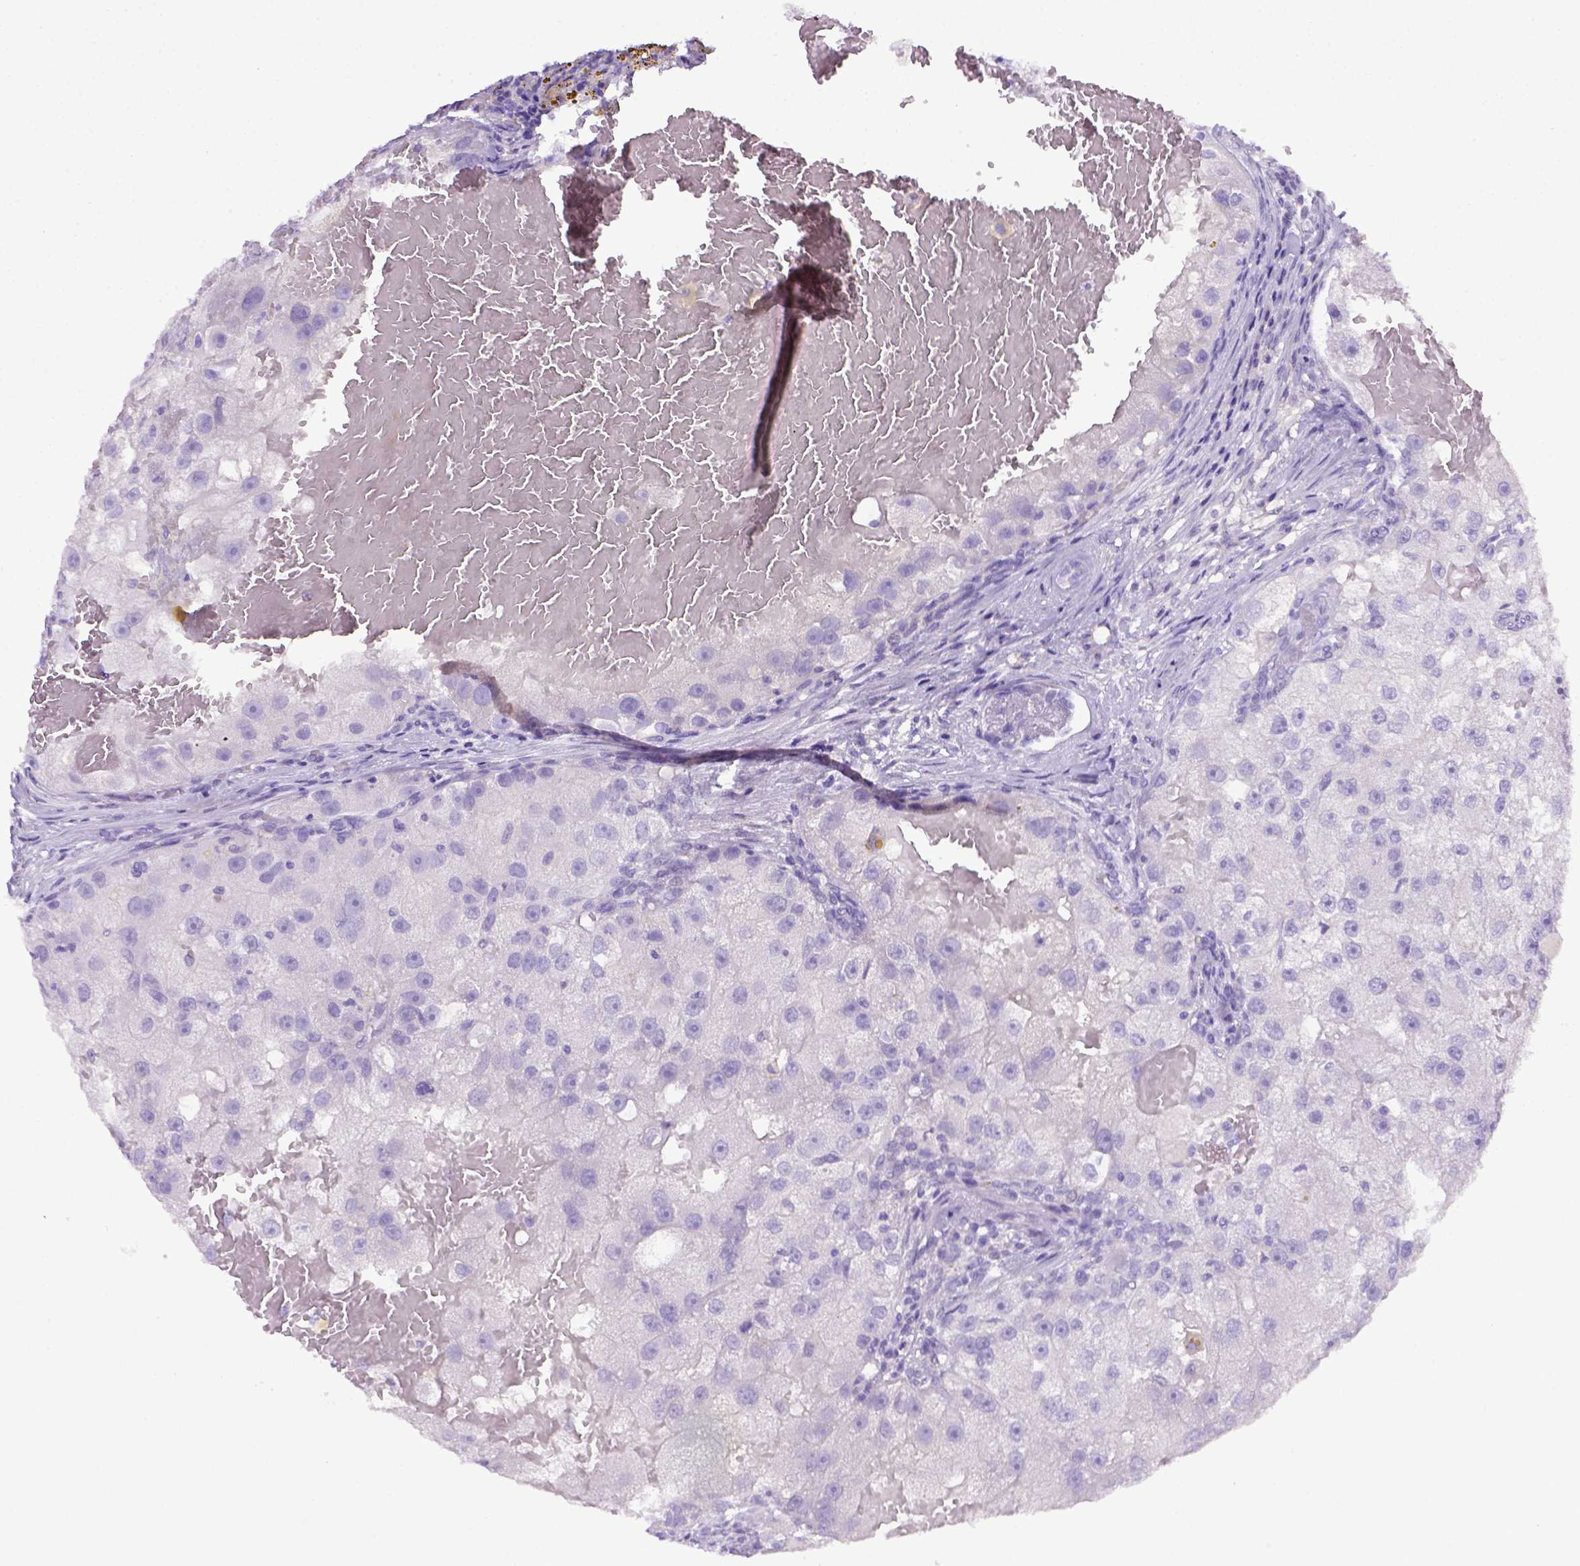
{"staining": {"intensity": "negative", "quantity": "none", "location": "none"}, "tissue": "renal cancer", "cell_type": "Tumor cells", "image_type": "cancer", "snomed": [{"axis": "morphology", "description": "Adenocarcinoma, NOS"}, {"axis": "topography", "description": "Kidney"}], "caption": "Immunohistochemistry (IHC) of human renal adenocarcinoma demonstrates no positivity in tumor cells. Brightfield microscopy of IHC stained with DAB (3,3'-diaminobenzidine) (brown) and hematoxylin (blue), captured at high magnification.", "gene": "ITIH4", "patient": {"sex": "male", "age": 63}}